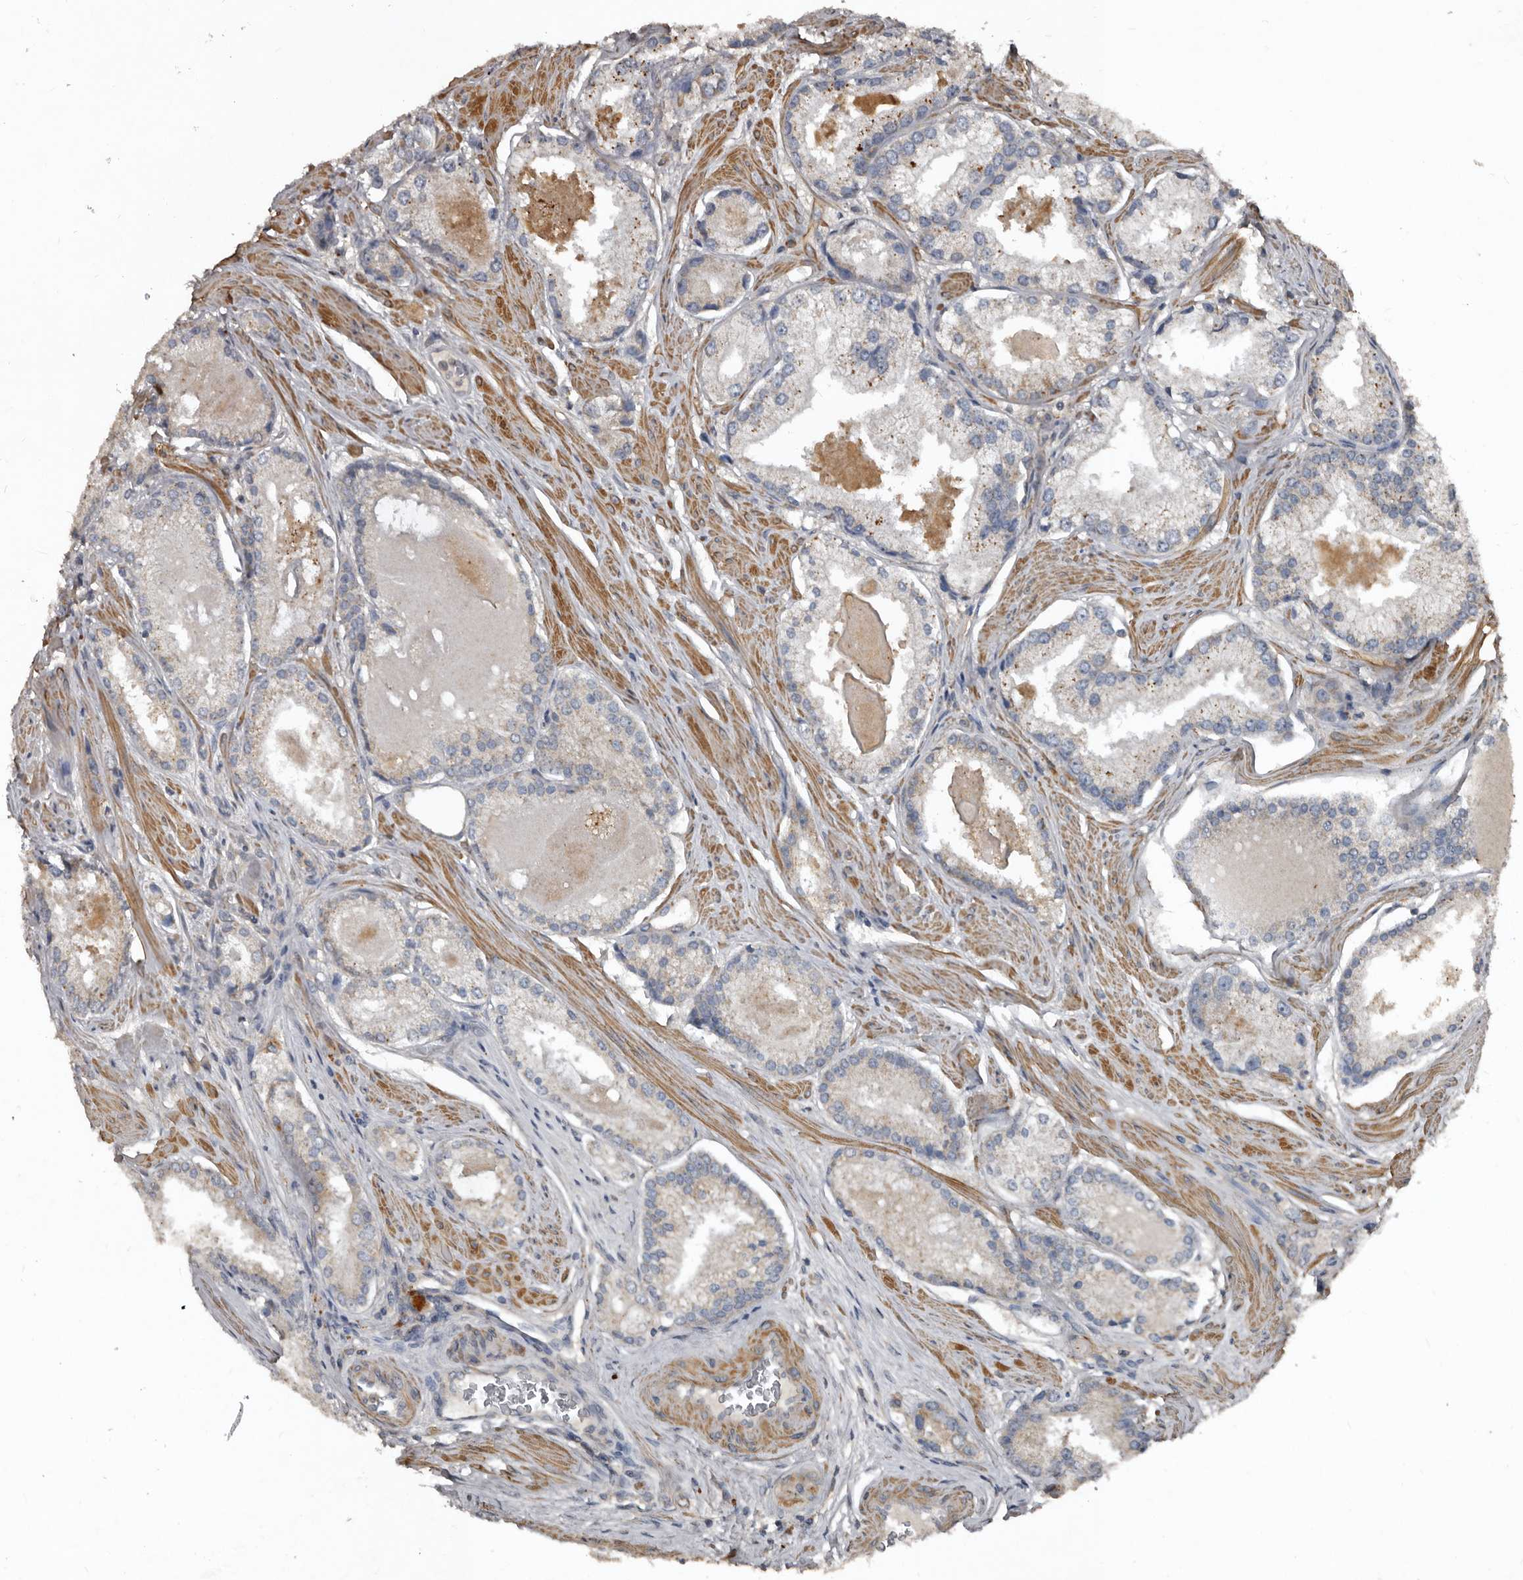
{"staining": {"intensity": "negative", "quantity": "none", "location": "none"}, "tissue": "prostate cancer", "cell_type": "Tumor cells", "image_type": "cancer", "snomed": [{"axis": "morphology", "description": "Adenocarcinoma, Low grade"}, {"axis": "topography", "description": "Prostate"}], "caption": "High power microscopy image of an immunohistochemistry (IHC) image of prostate low-grade adenocarcinoma, revealing no significant expression in tumor cells.", "gene": "GREB1", "patient": {"sex": "male", "age": 54}}